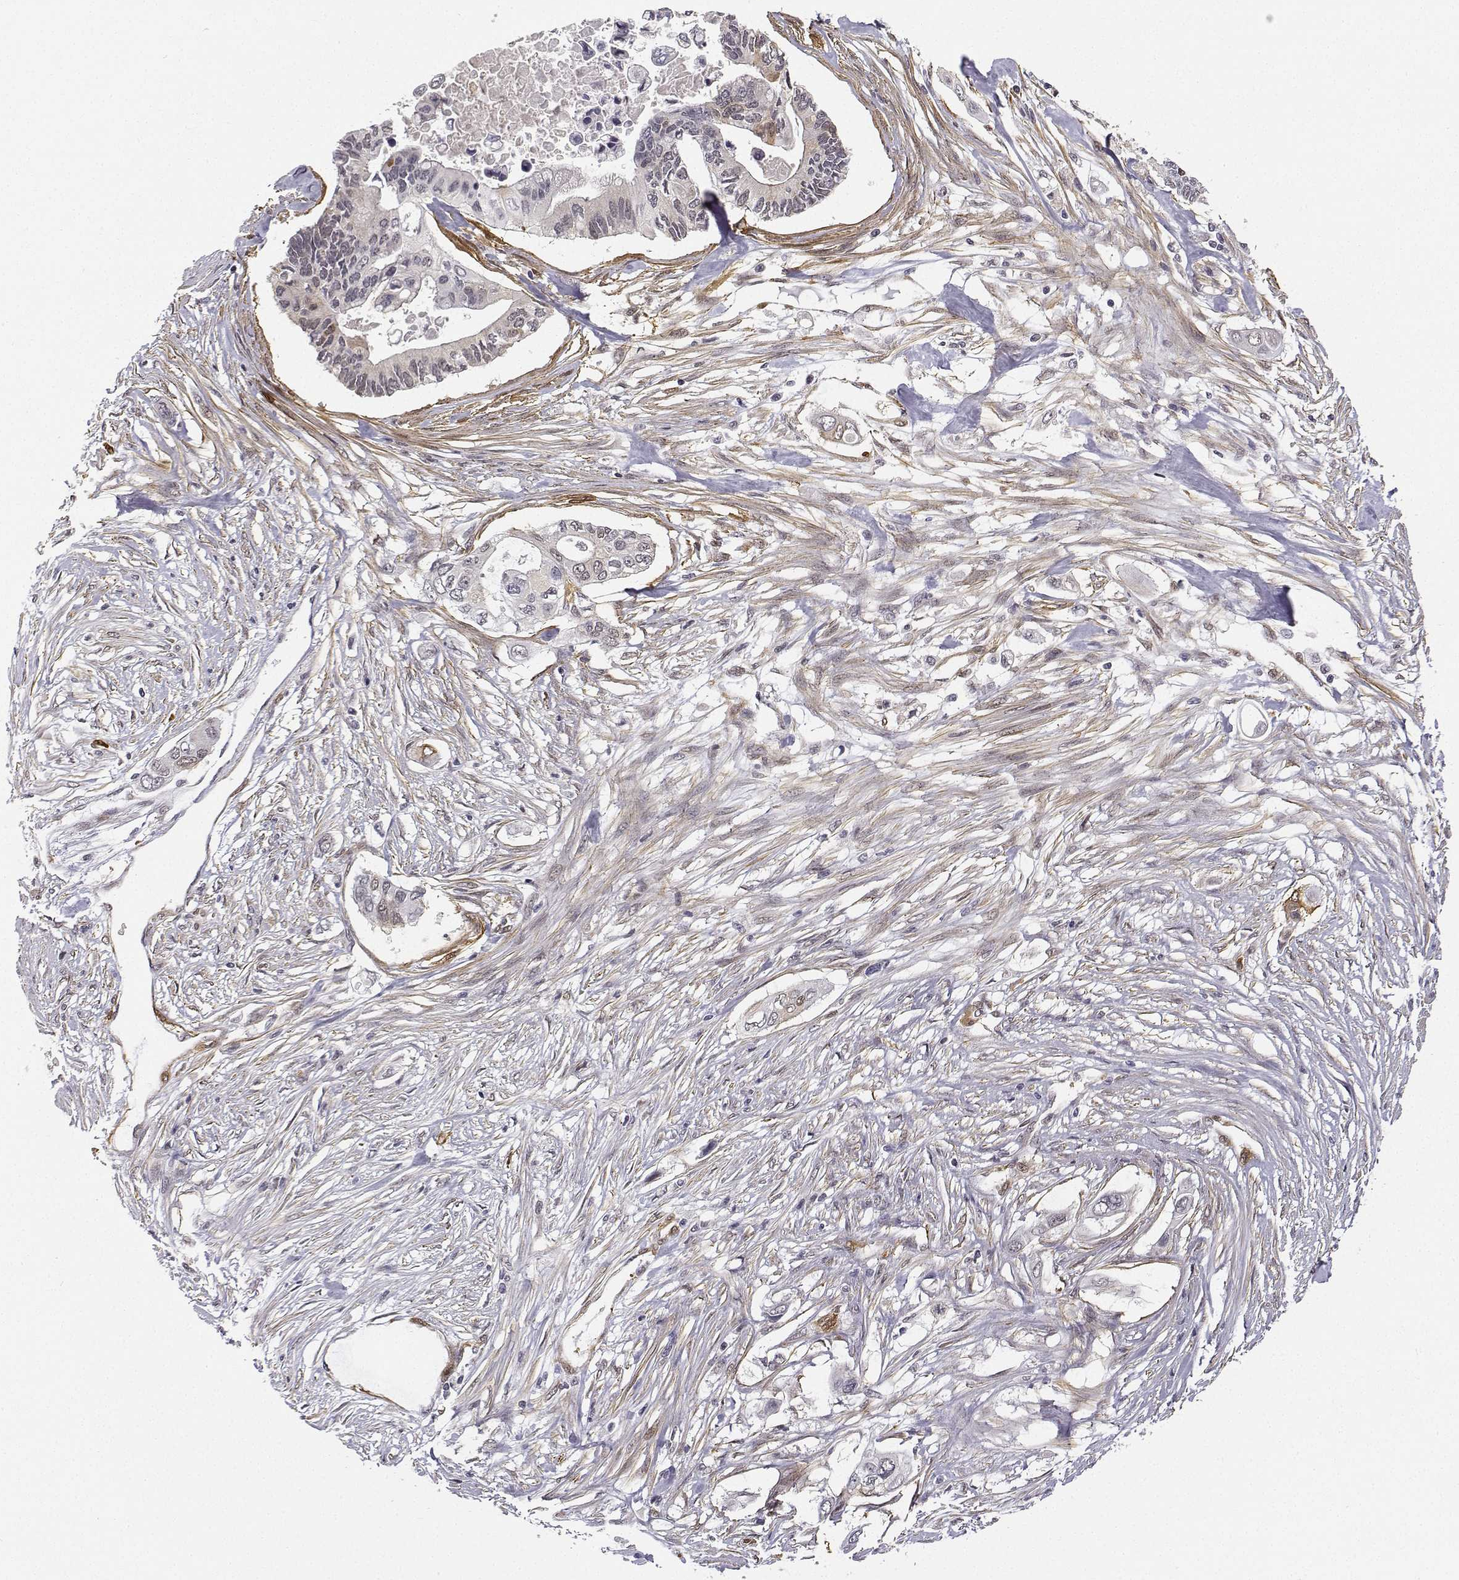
{"staining": {"intensity": "negative", "quantity": "none", "location": "none"}, "tissue": "pancreatic cancer", "cell_type": "Tumor cells", "image_type": "cancer", "snomed": [{"axis": "morphology", "description": "Adenocarcinoma, NOS"}, {"axis": "topography", "description": "Pancreas"}], "caption": "An IHC image of pancreatic cancer (adenocarcinoma) is shown. There is no staining in tumor cells of pancreatic cancer (adenocarcinoma).", "gene": "PHGDH", "patient": {"sex": "female", "age": 63}}